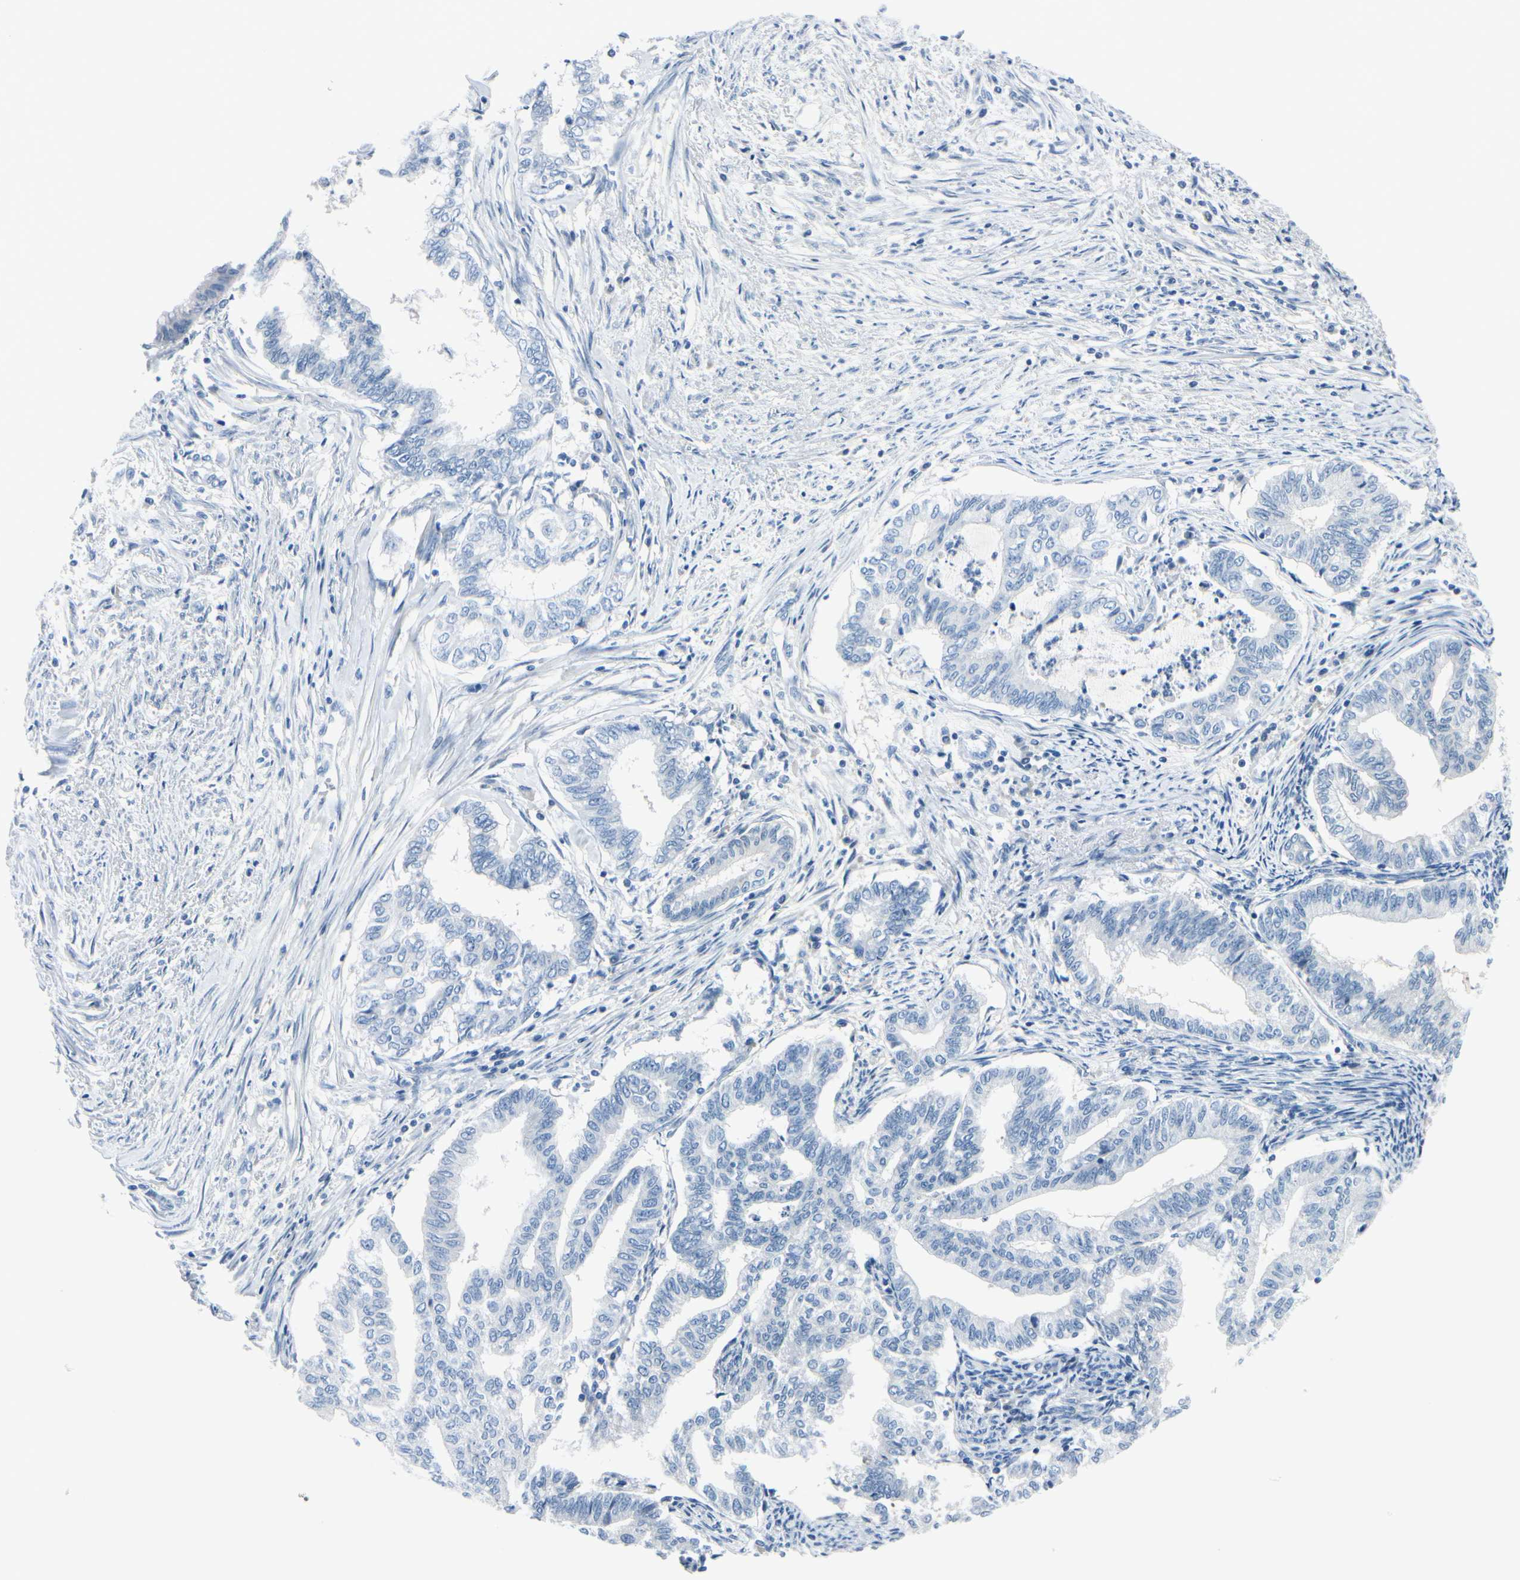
{"staining": {"intensity": "negative", "quantity": "none", "location": "none"}, "tissue": "endometrial cancer", "cell_type": "Tumor cells", "image_type": "cancer", "snomed": [{"axis": "morphology", "description": "Adenocarcinoma, NOS"}, {"axis": "topography", "description": "Endometrium"}], "caption": "An IHC histopathology image of endometrial cancer (adenocarcinoma) is shown. There is no staining in tumor cells of endometrial cancer (adenocarcinoma). (DAB (3,3'-diaminobenzidine) immunohistochemistry (IHC), high magnification).", "gene": "PEBP1", "patient": {"sex": "female", "age": 79}}